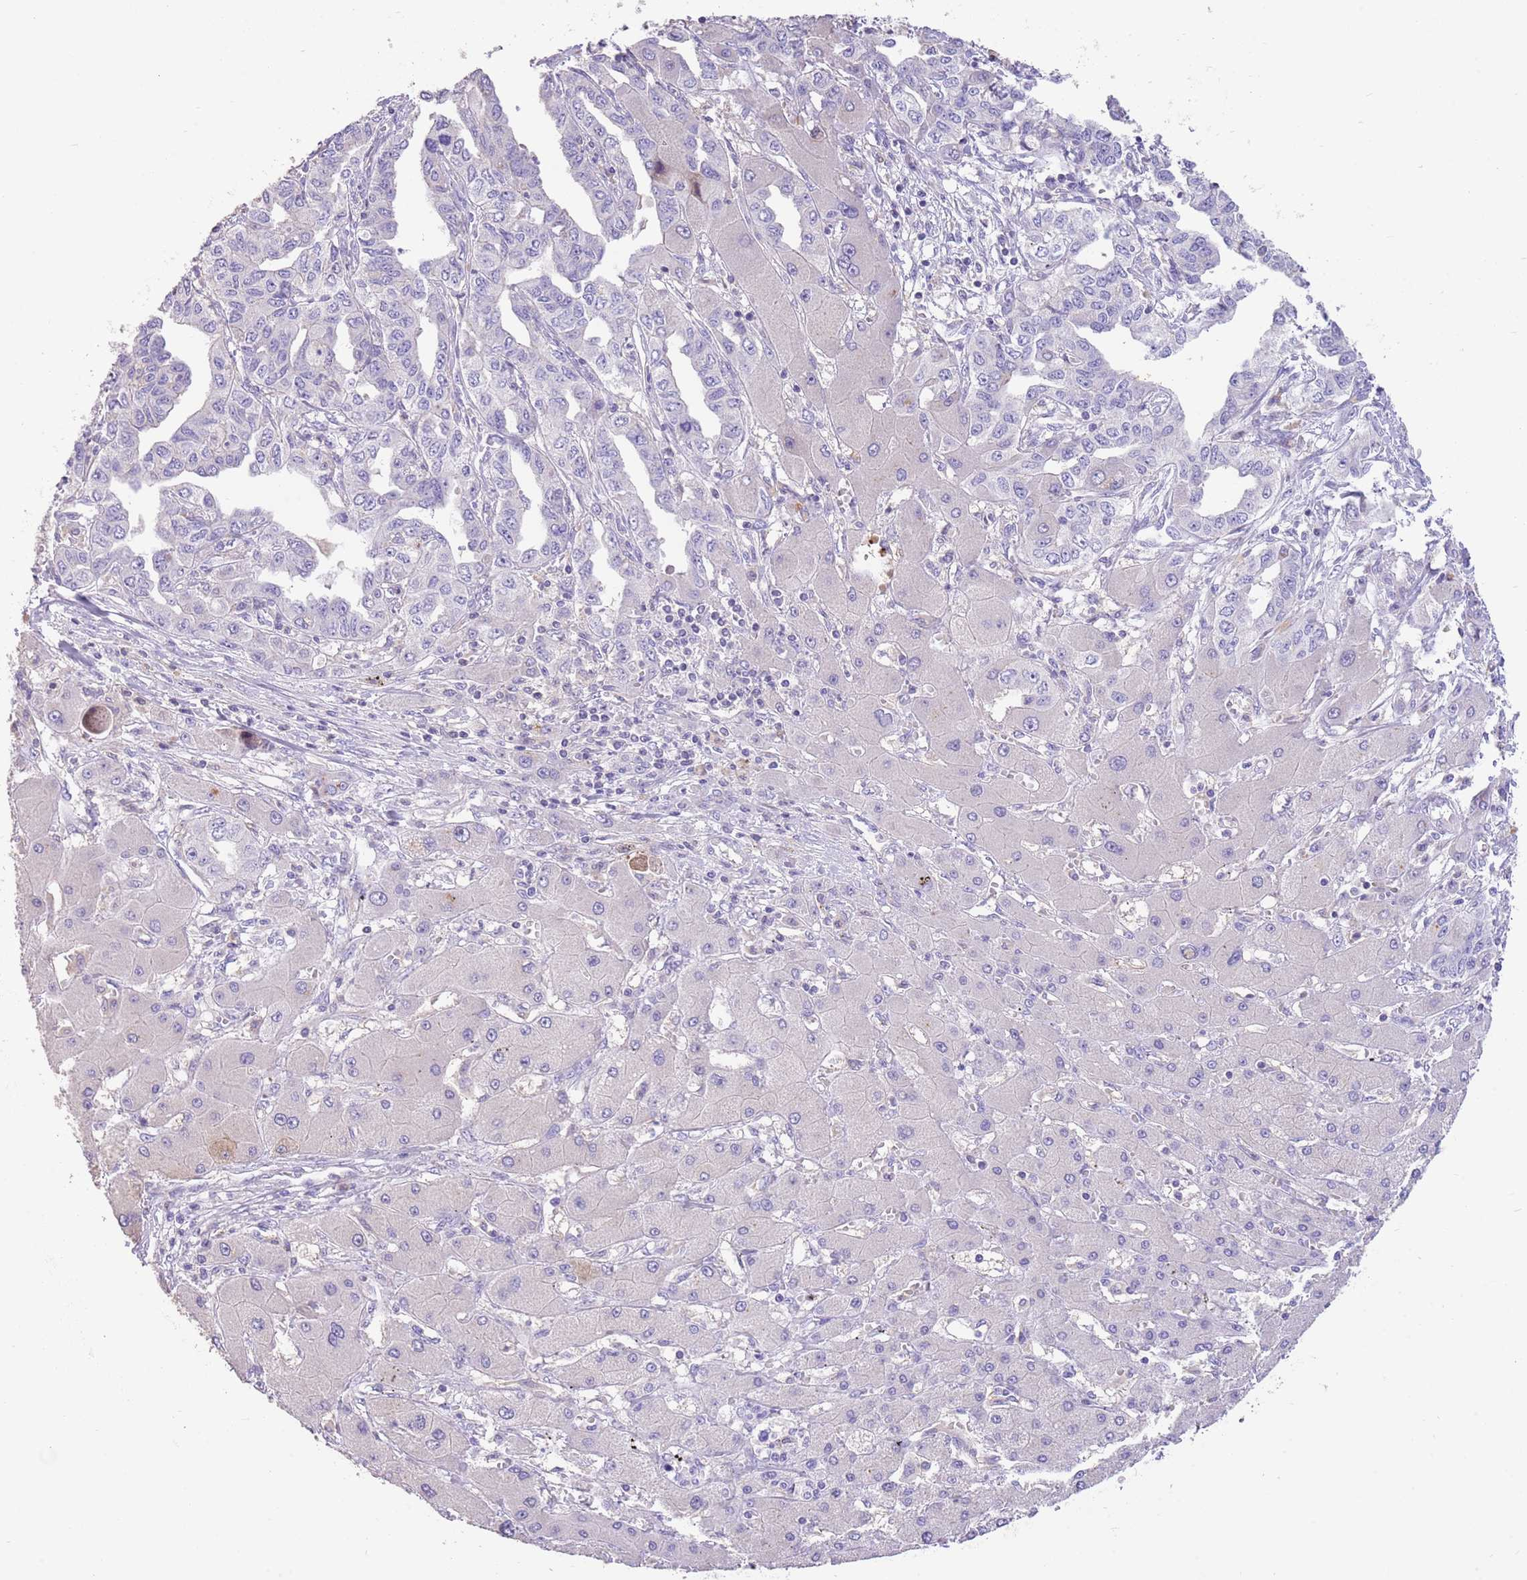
{"staining": {"intensity": "negative", "quantity": "none", "location": "none"}, "tissue": "liver cancer", "cell_type": "Tumor cells", "image_type": "cancer", "snomed": [{"axis": "morphology", "description": "Cholangiocarcinoma"}, {"axis": "topography", "description": "Liver"}], "caption": "Tumor cells are negative for brown protein staining in liver cholangiocarcinoma.", "gene": "SFTPA1", "patient": {"sex": "male", "age": 59}}